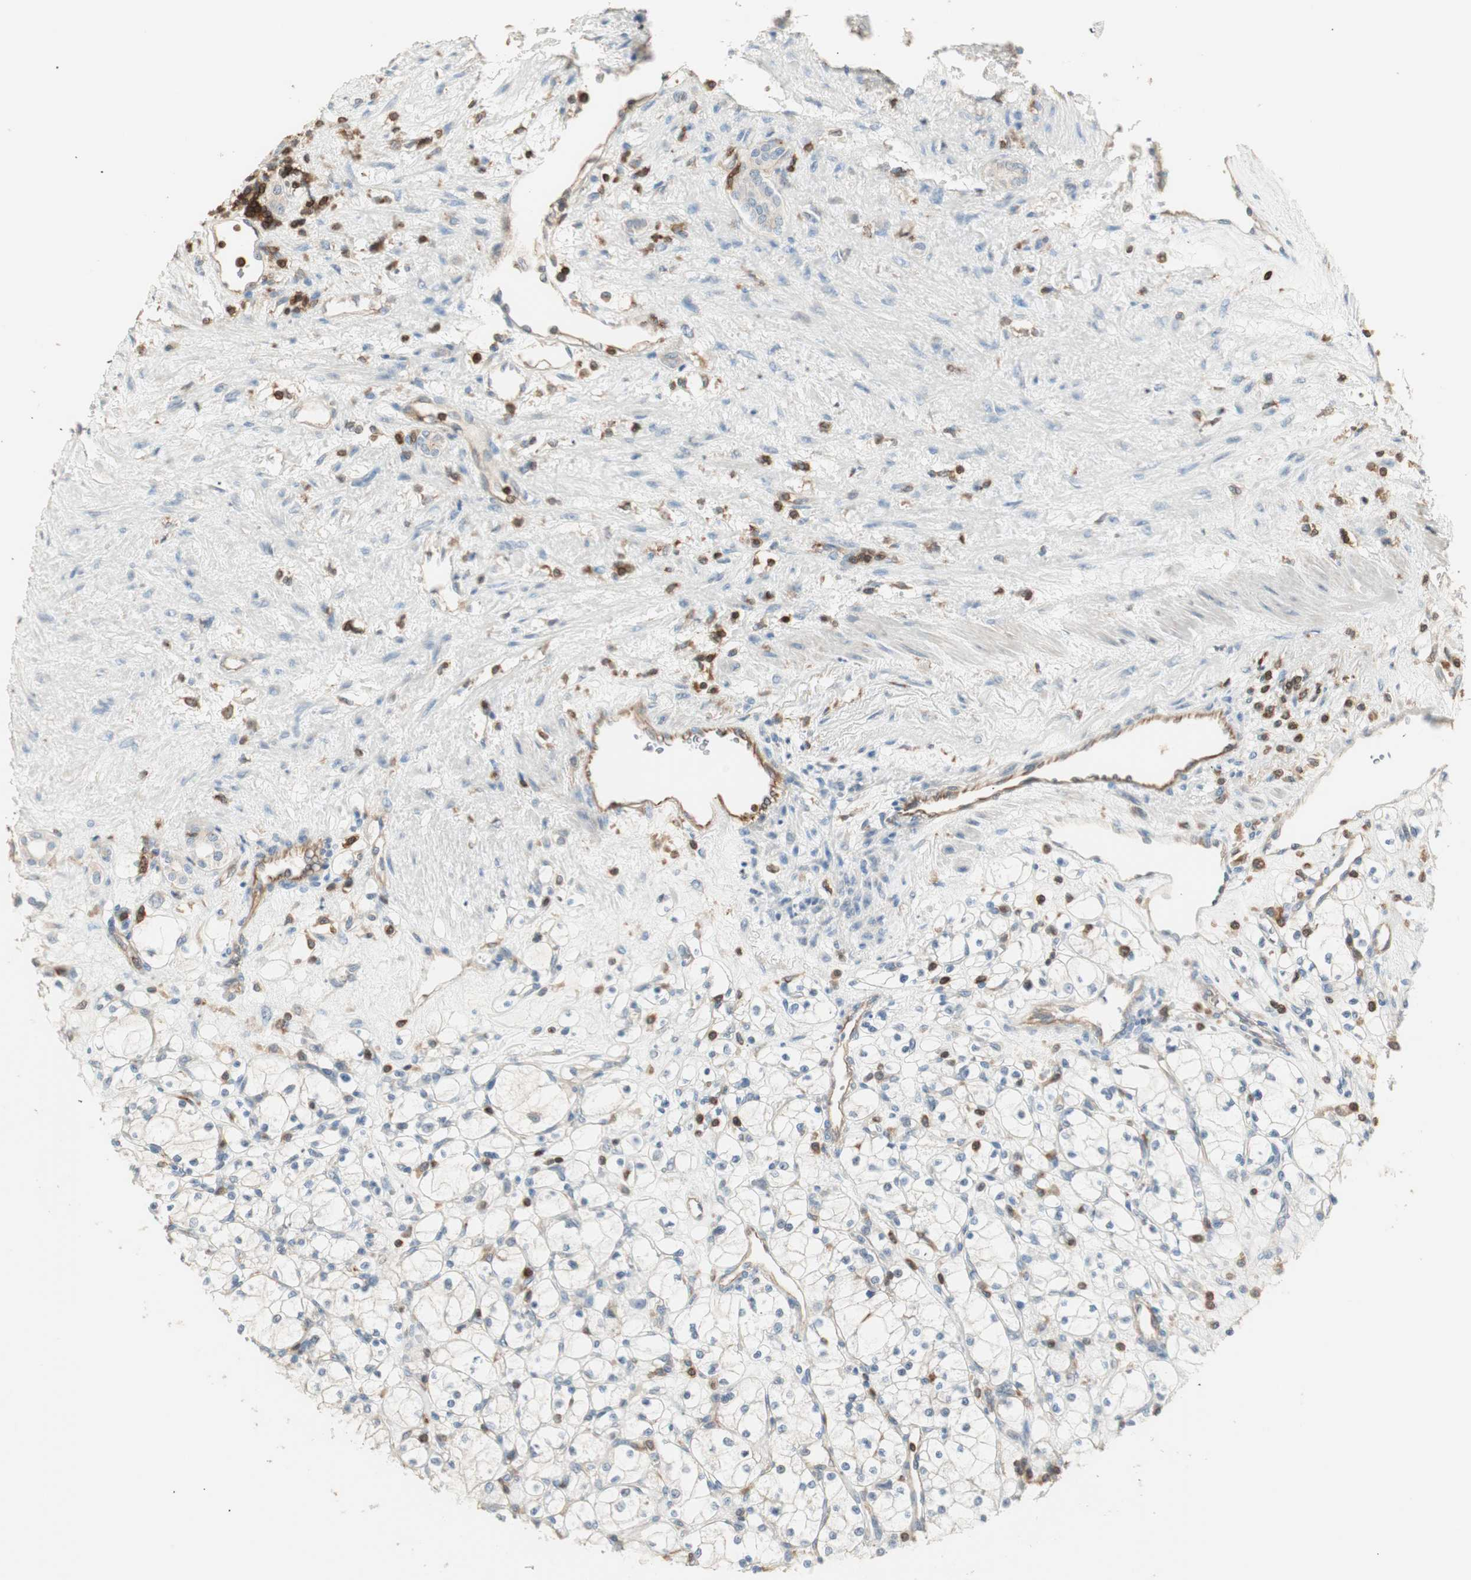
{"staining": {"intensity": "negative", "quantity": "none", "location": "none"}, "tissue": "renal cancer", "cell_type": "Tumor cells", "image_type": "cancer", "snomed": [{"axis": "morphology", "description": "Adenocarcinoma, NOS"}, {"axis": "topography", "description": "Kidney"}], "caption": "Protein analysis of renal cancer (adenocarcinoma) demonstrates no significant expression in tumor cells.", "gene": "CRLF3", "patient": {"sex": "female", "age": 83}}